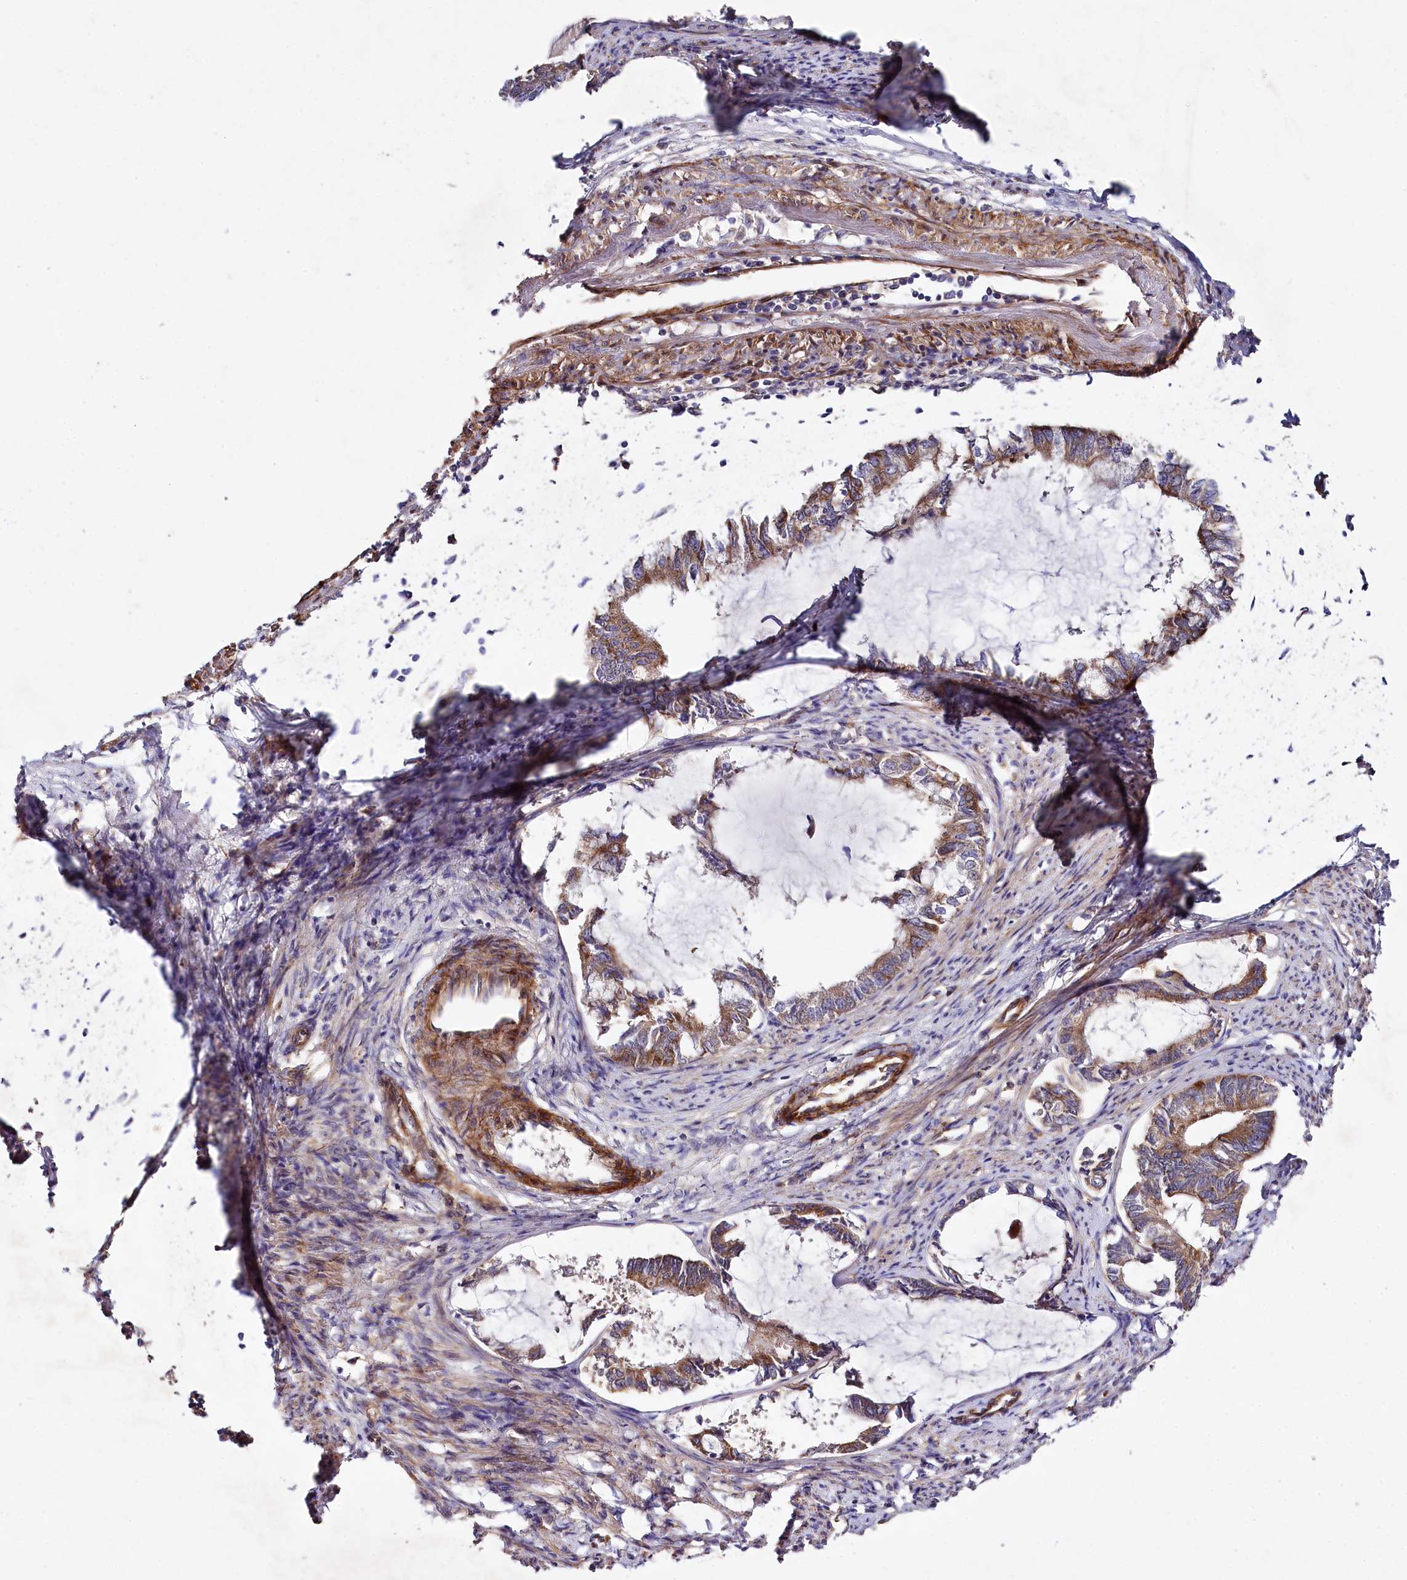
{"staining": {"intensity": "moderate", "quantity": ">75%", "location": "cytoplasmic/membranous"}, "tissue": "endometrial cancer", "cell_type": "Tumor cells", "image_type": "cancer", "snomed": [{"axis": "morphology", "description": "Adenocarcinoma, NOS"}, {"axis": "topography", "description": "Endometrium"}], "caption": "Protein staining shows moderate cytoplasmic/membranous expression in about >75% of tumor cells in endometrial cancer (adenocarcinoma). The staining was performed using DAB (3,3'-diaminobenzidine) to visualize the protein expression in brown, while the nuclei were stained in blue with hematoxylin (Magnification: 20x).", "gene": "SPATS2", "patient": {"sex": "female", "age": 86}}